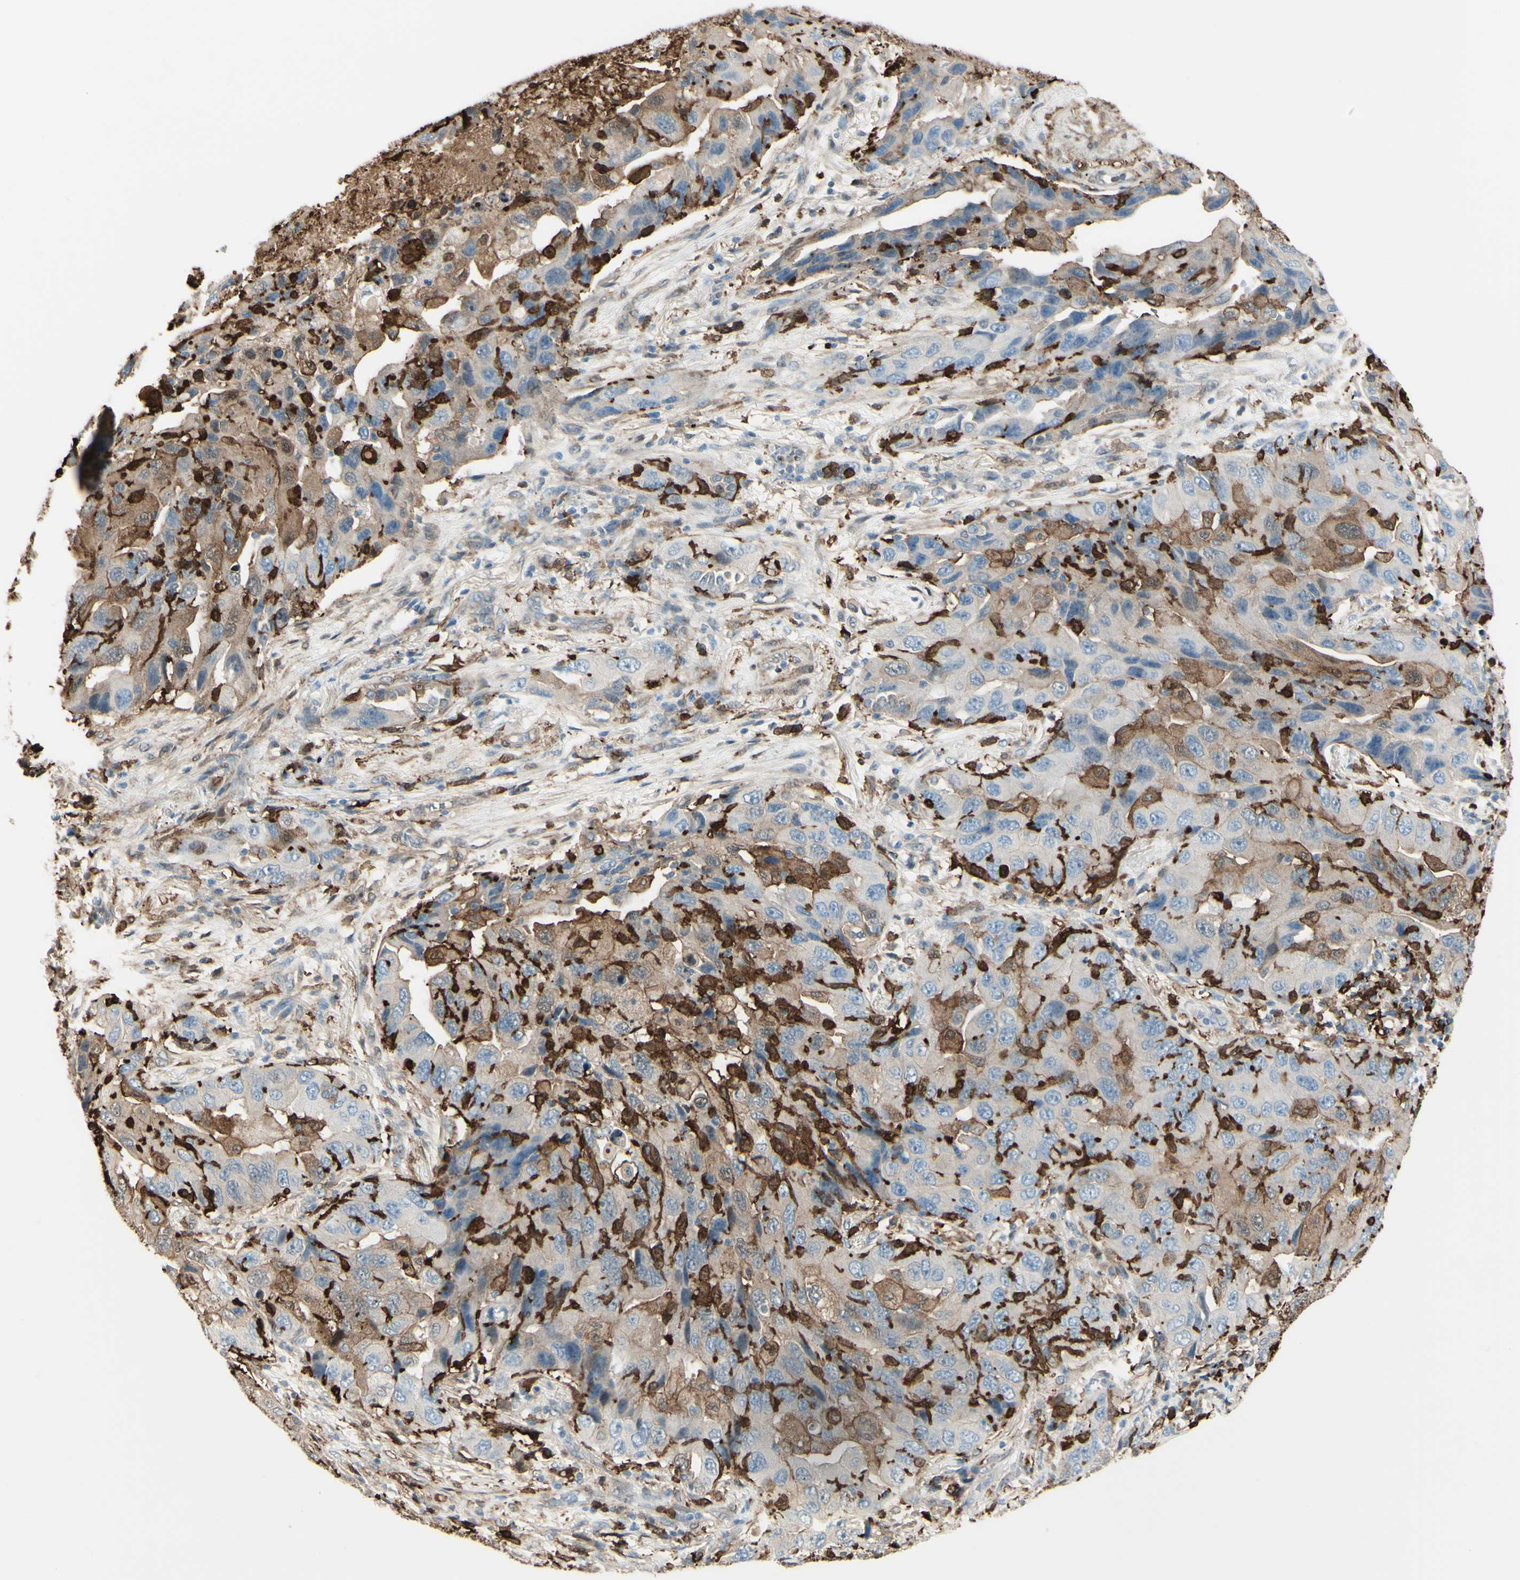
{"staining": {"intensity": "weak", "quantity": ">75%", "location": "cytoplasmic/membranous"}, "tissue": "lung cancer", "cell_type": "Tumor cells", "image_type": "cancer", "snomed": [{"axis": "morphology", "description": "Adenocarcinoma, NOS"}, {"axis": "topography", "description": "Lung"}], "caption": "Protein analysis of adenocarcinoma (lung) tissue reveals weak cytoplasmic/membranous expression in about >75% of tumor cells.", "gene": "GSN", "patient": {"sex": "female", "age": 65}}